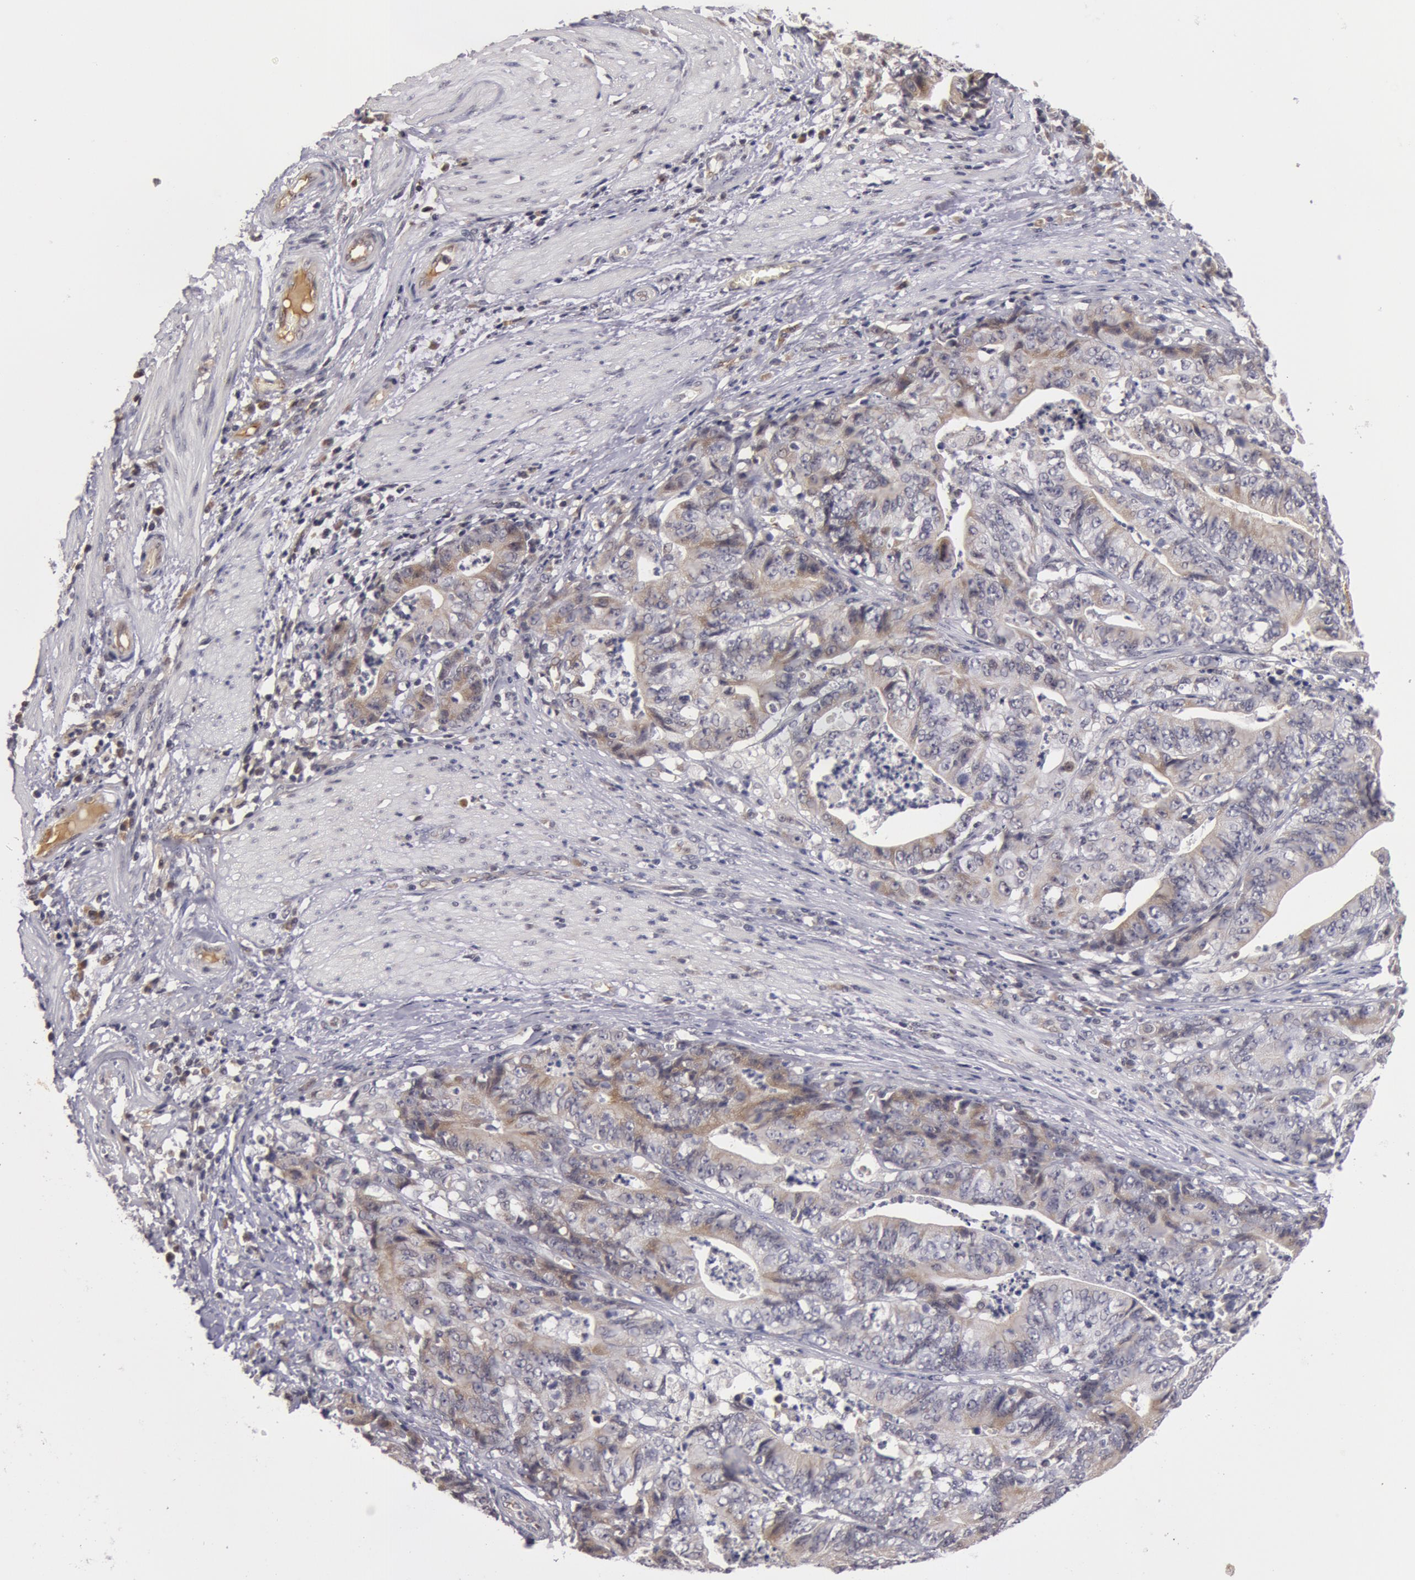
{"staining": {"intensity": "weak", "quantity": "<25%", "location": "cytoplasmic/membranous"}, "tissue": "stomach cancer", "cell_type": "Tumor cells", "image_type": "cancer", "snomed": [{"axis": "morphology", "description": "Adenocarcinoma, NOS"}, {"axis": "topography", "description": "Stomach, lower"}], "caption": "DAB immunohistochemical staining of human stomach adenocarcinoma reveals no significant expression in tumor cells.", "gene": "SYTL4", "patient": {"sex": "female", "age": 86}}